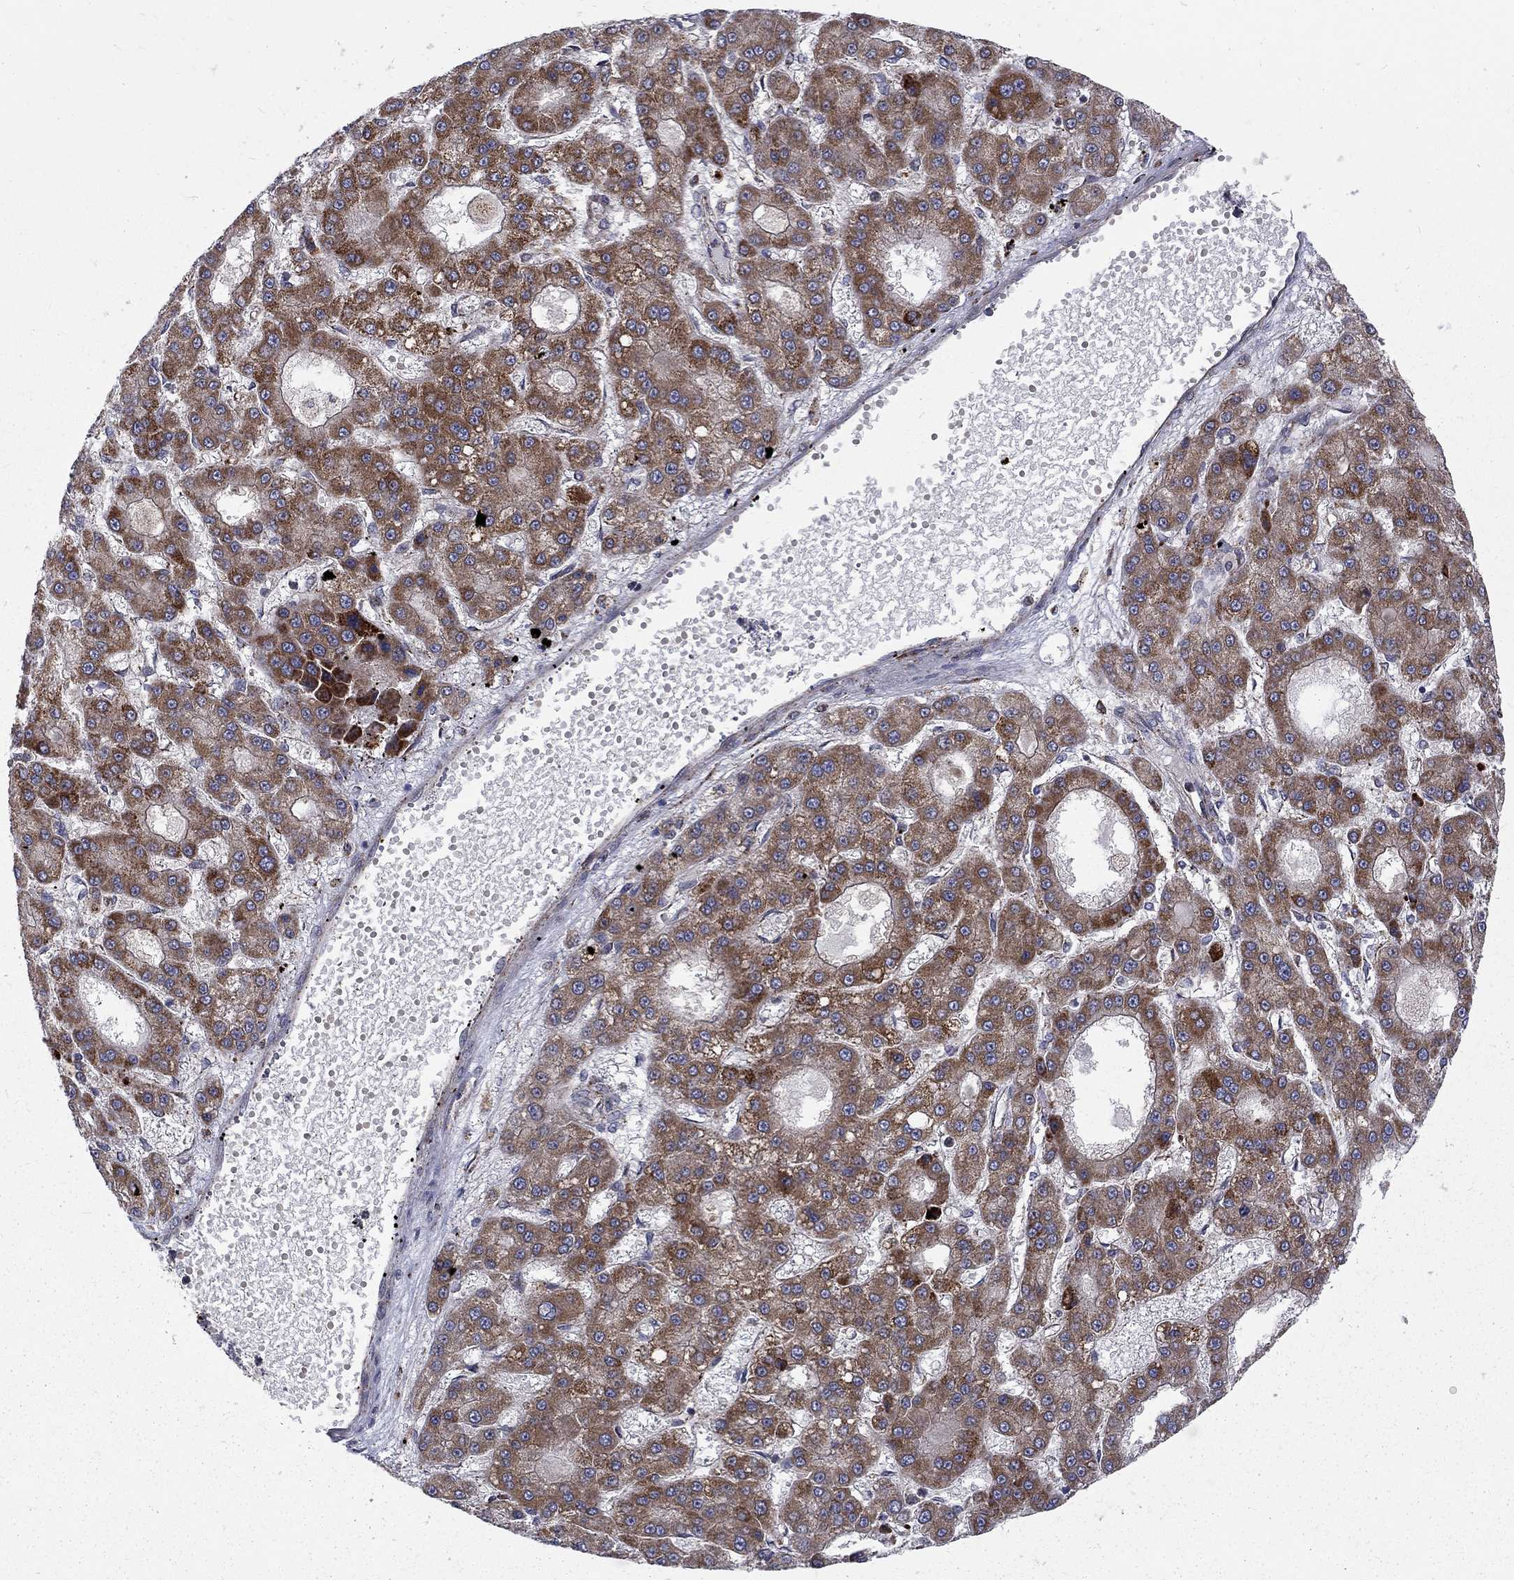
{"staining": {"intensity": "strong", "quantity": ">75%", "location": "cytoplasmic/membranous"}, "tissue": "liver cancer", "cell_type": "Tumor cells", "image_type": "cancer", "snomed": [{"axis": "morphology", "description": "Carcinoma, Hepatocellular, NOS"}, {"axis": "topography", "description": "Liver"}], "caption": "A photomicrograph of human liver cancer (hepatocellular carcinoma) stained for a protein demonstrates strong cytoplasmic/membranous brown staining in tumor cells. The protein of interest is stained brown, and the nuclei are stained in blue (DAB IHC with brightfield microscopy, high magnification).", "gene": "ALDH1B1", "patient": {"sex": "male", "age": 70}}